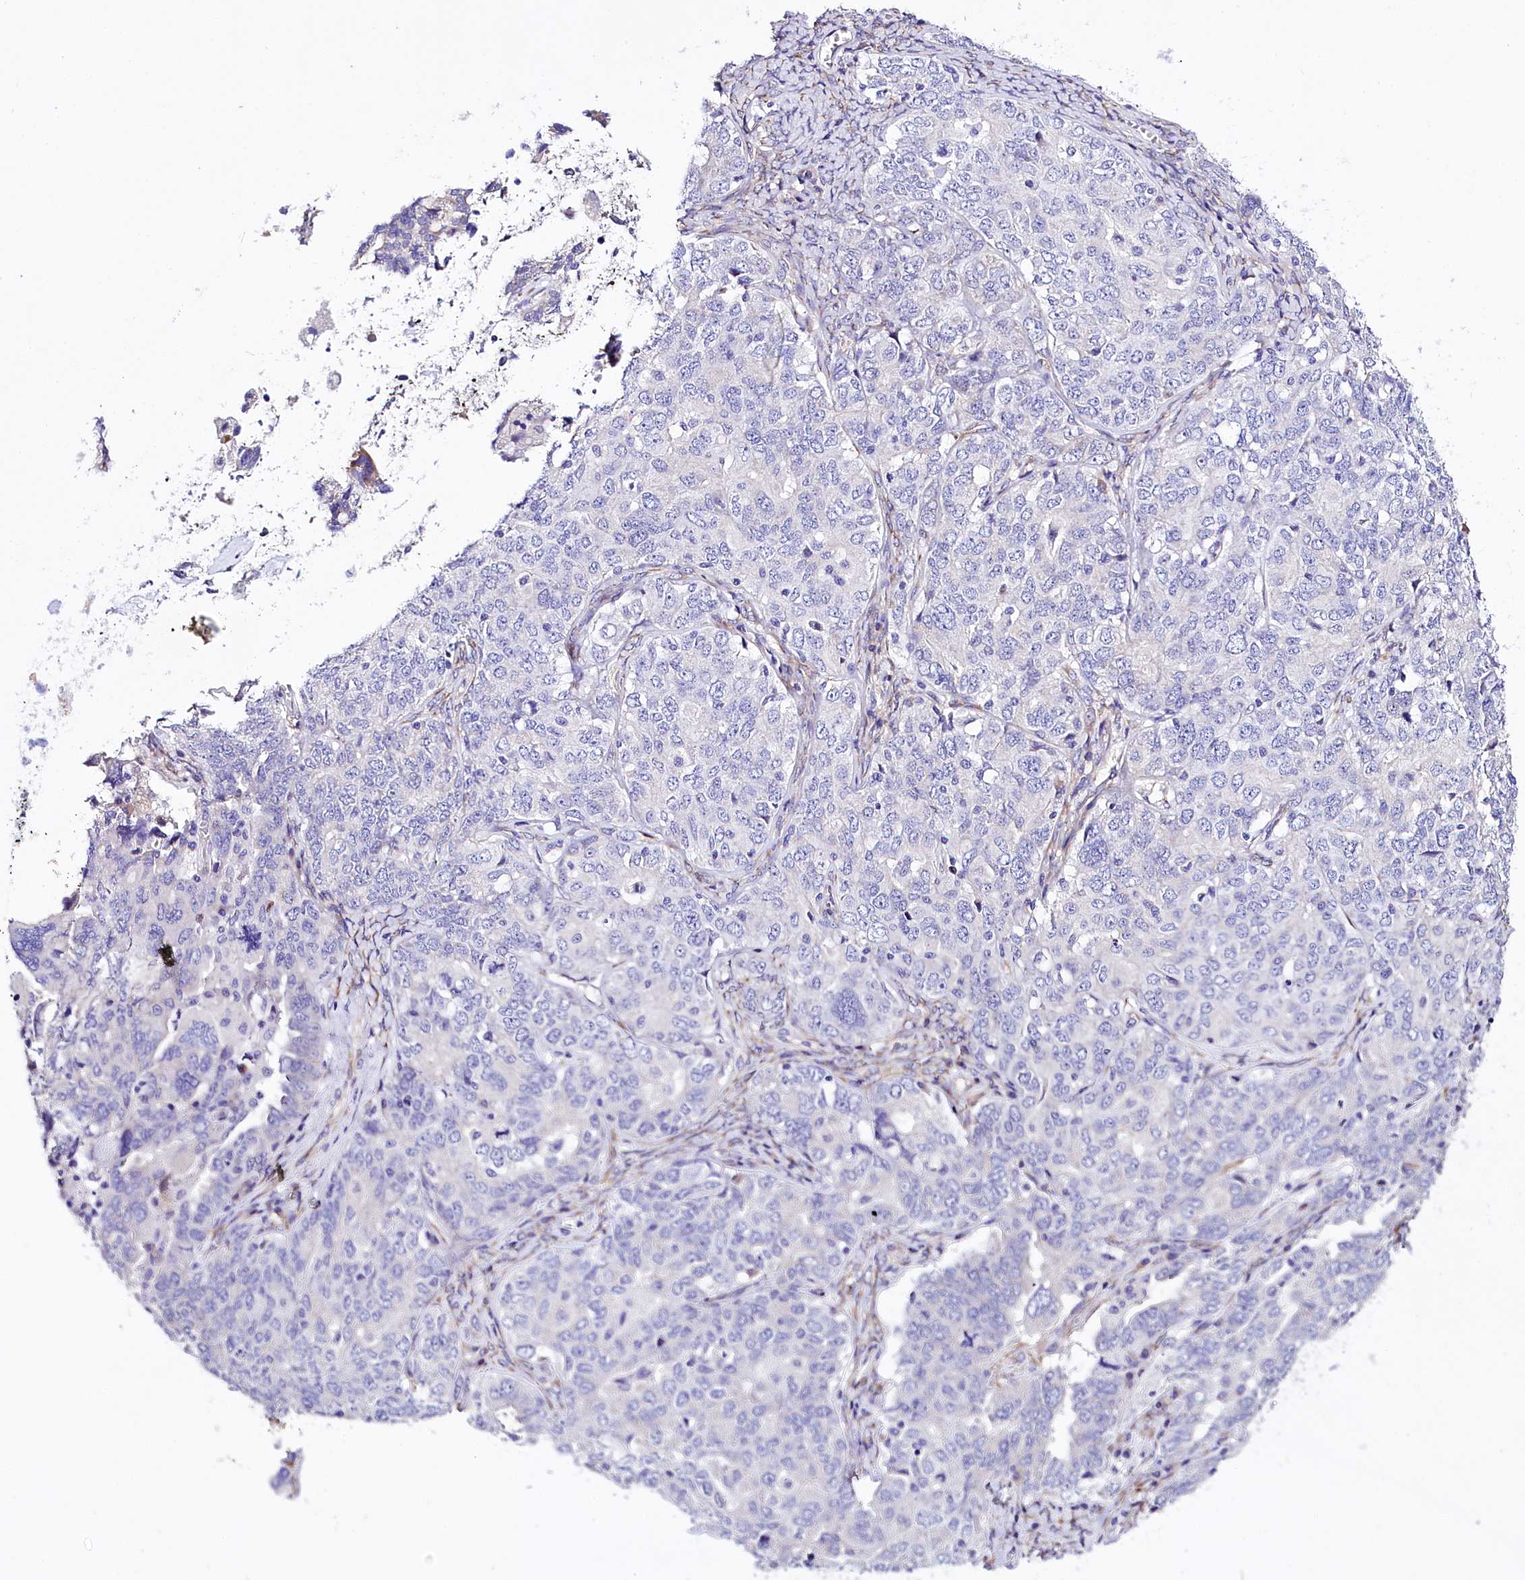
{"staining": {"intensity": "negative", "quantity": "none", "location": "none"}, "tissue": "ovarian cancer", "cell_type": "Tumor cells", "image_type": "cancer", "snomed": [{"axis": "morphology", "description": "Carcinoma, endometroid"}, {"axis": "topography", "description": "Ovary"}], "caption": "DAB (3,3'-diaminobenzidine) immunohistochemical staining of human ovarian cancer displays no significant positivity in tumor cells. The staining was performed using DAB (3,3'-diaminobenzidine) to visualize the protein expression in brown, while the nuclei were stained in blue with hematoxylin (Magnification: 20x).", "gene": "A2ML1", "patient": {"sex": "female", "age": 62}}